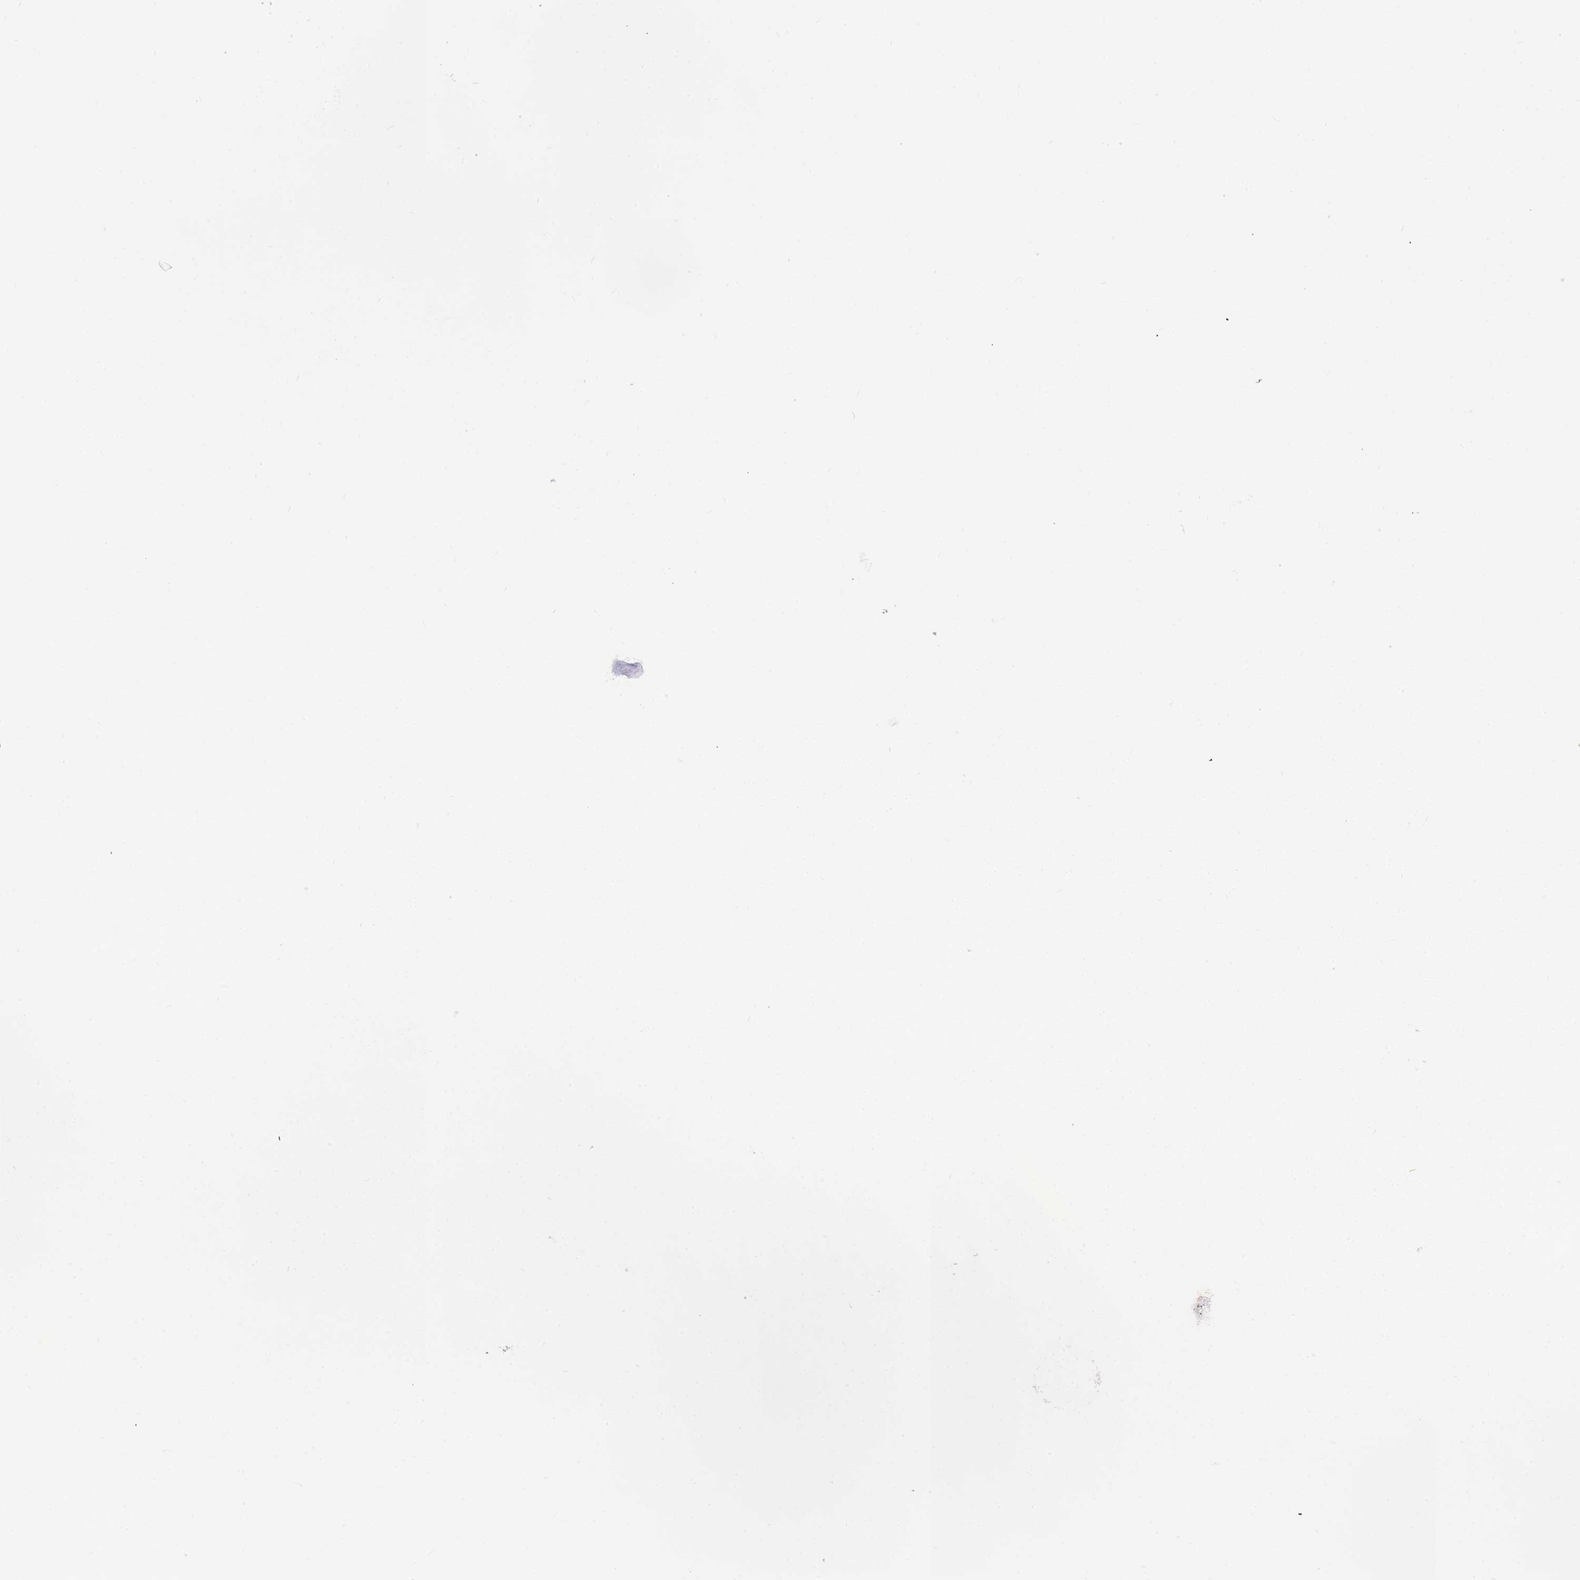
{"staining": {"intensity": "weak", "quantity": "<25%", "location": "cytoplasmic/membranous"}, "tissue": "ovary", "cell_type": "Follicle cells", "image_type": "normal", "snomed": [{"axis": "morphology", "description": "Normal tissue, NOS"}, {"axis": "topography", "description": "Ovary"}], "caption": "Follicle cells show no significant protein staining in normal ovary. (DAB (3,3'-diaminobenzidine) immunohistochemistry (IHC), high magnification).", "gene": "CD33", "patient": {"sex": "female", "age": 27}}